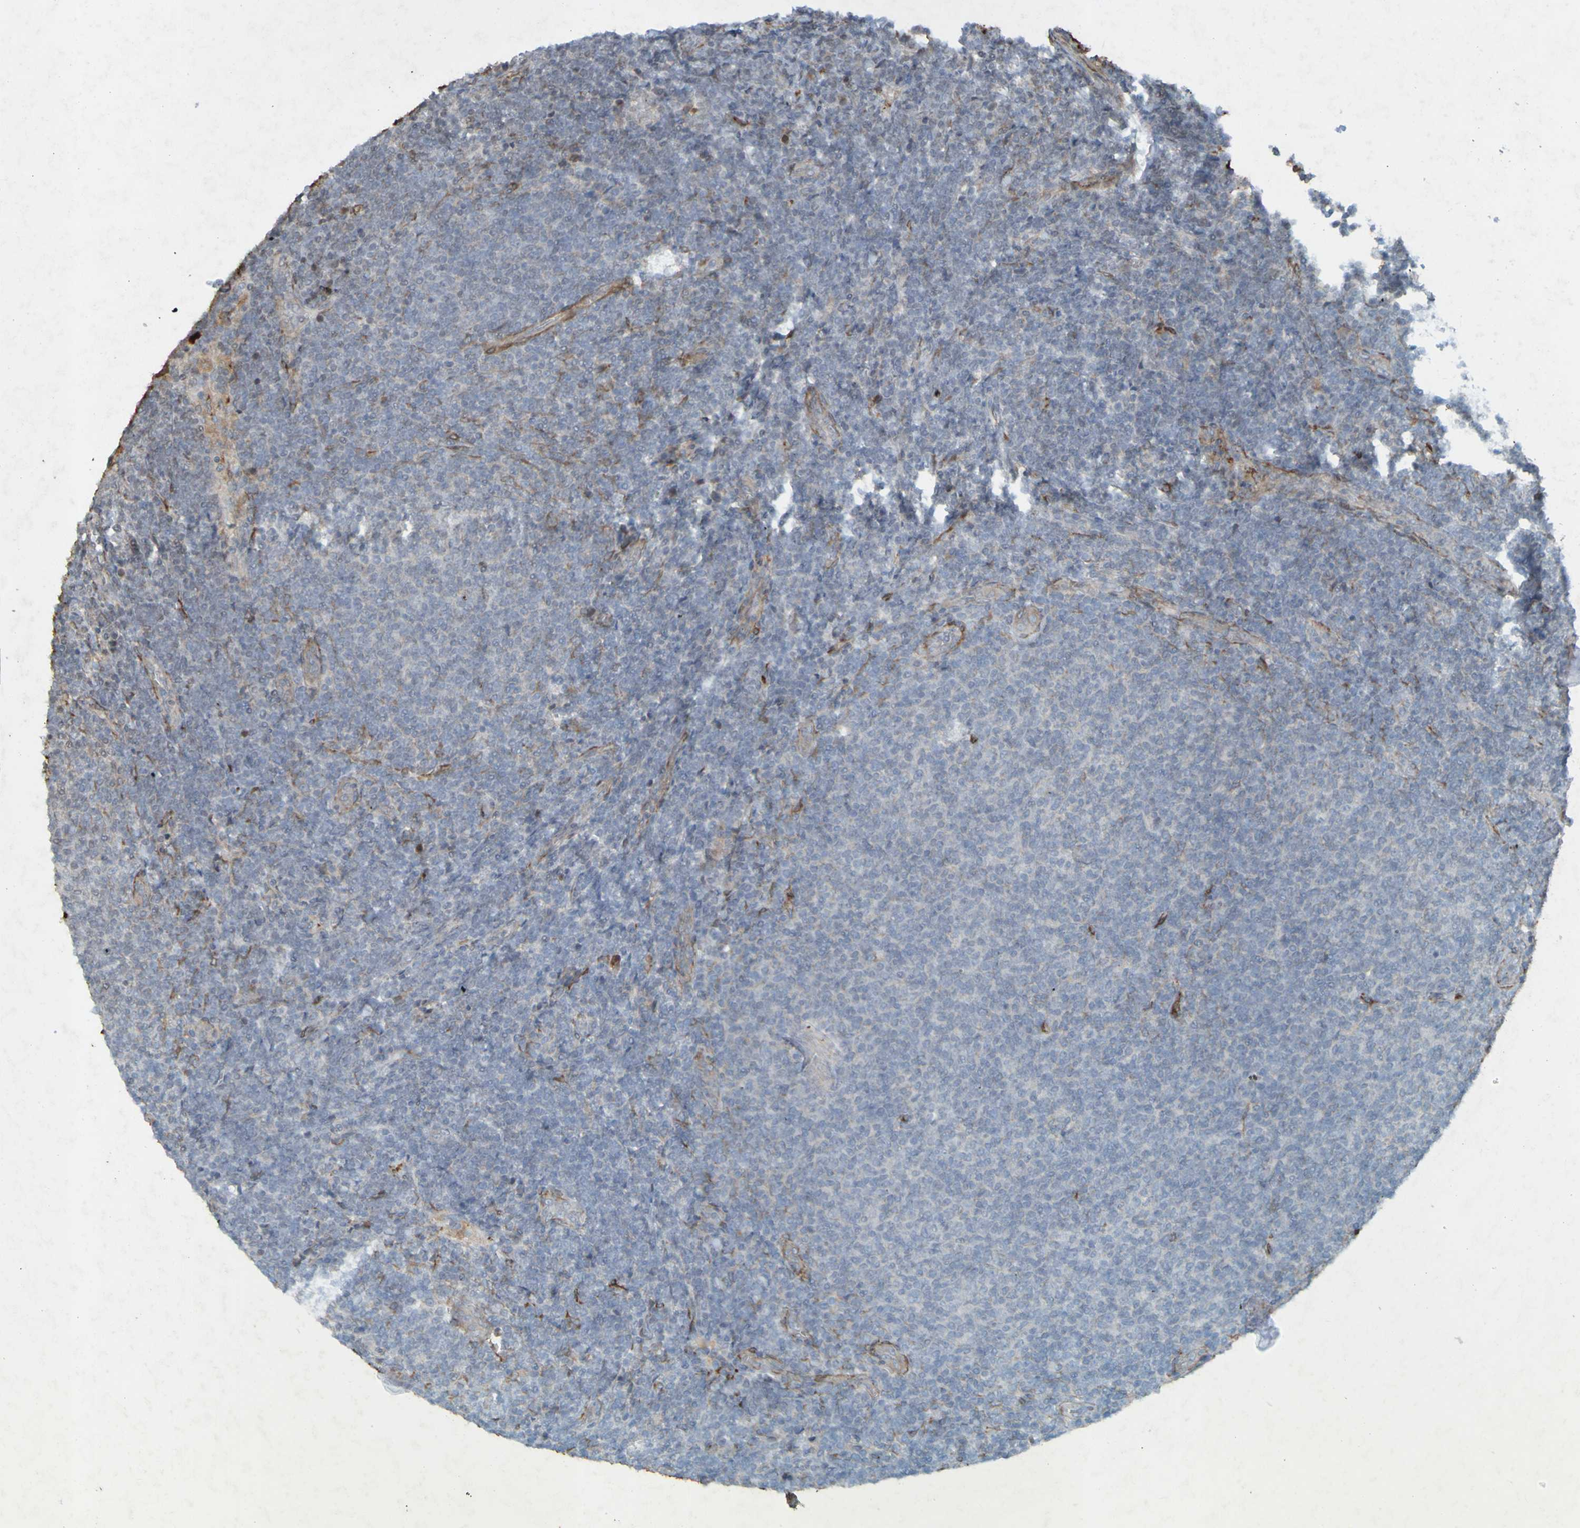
{"staining": {"intensity": "negative", "quantity": "none", "location": "none"}, "tissue": "lymphoma", "cell_type": "Tumor cells", "image_type": "cancer", "snomed": [{"axis": "morphology", "description": "Malignant lymphoma, non-Hodgkin's type, Low grade"}, {"axis": "topography", "description": "Lymph node"}], "caption": "Tumor cells are negative for protein expression in human lymphoma. (IHC, brightfield microscopy, high magnification).", "gene": "GUCY1A1", "patient": {"sex": "male", "age": 66}}